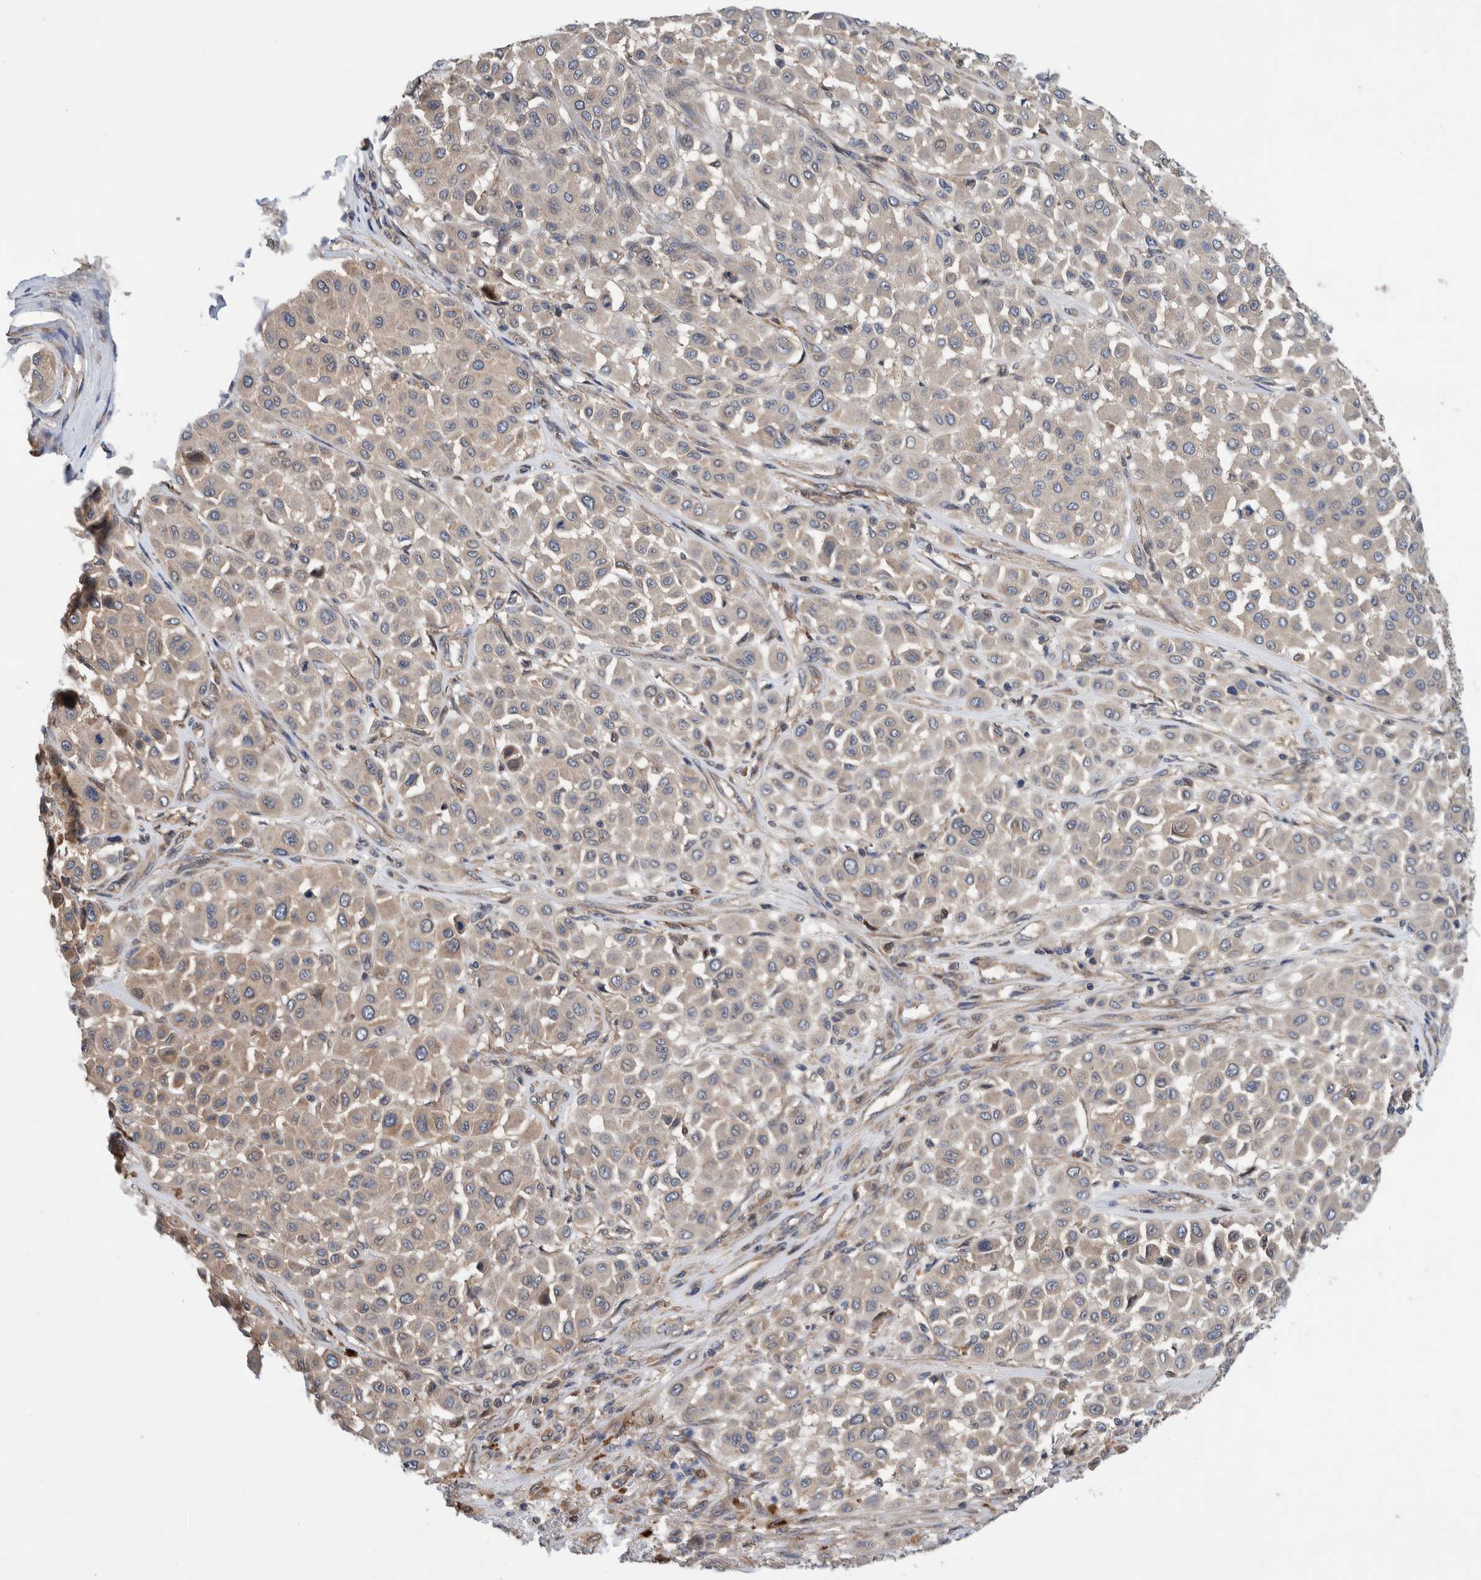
{"staining": {"intensity": "negative", "quantity": "none", "location": "none"}, "tissue": "melanoma", "cell_type": "Tumor cells", "image_type": "cancer", "snomed": [{"axis": "morphology", "description": "Malignant melanoma, Metastatic site"}, {"axis": "topography", "description": "Soft tissue"}], "caption": "An image of human melanoma is negative for staining in tumor cells. (DAB immunohistochemistry (IHC), high magnification).", "gene": "PIK3R6", "patient": {"sex": "male", "age": 41}}